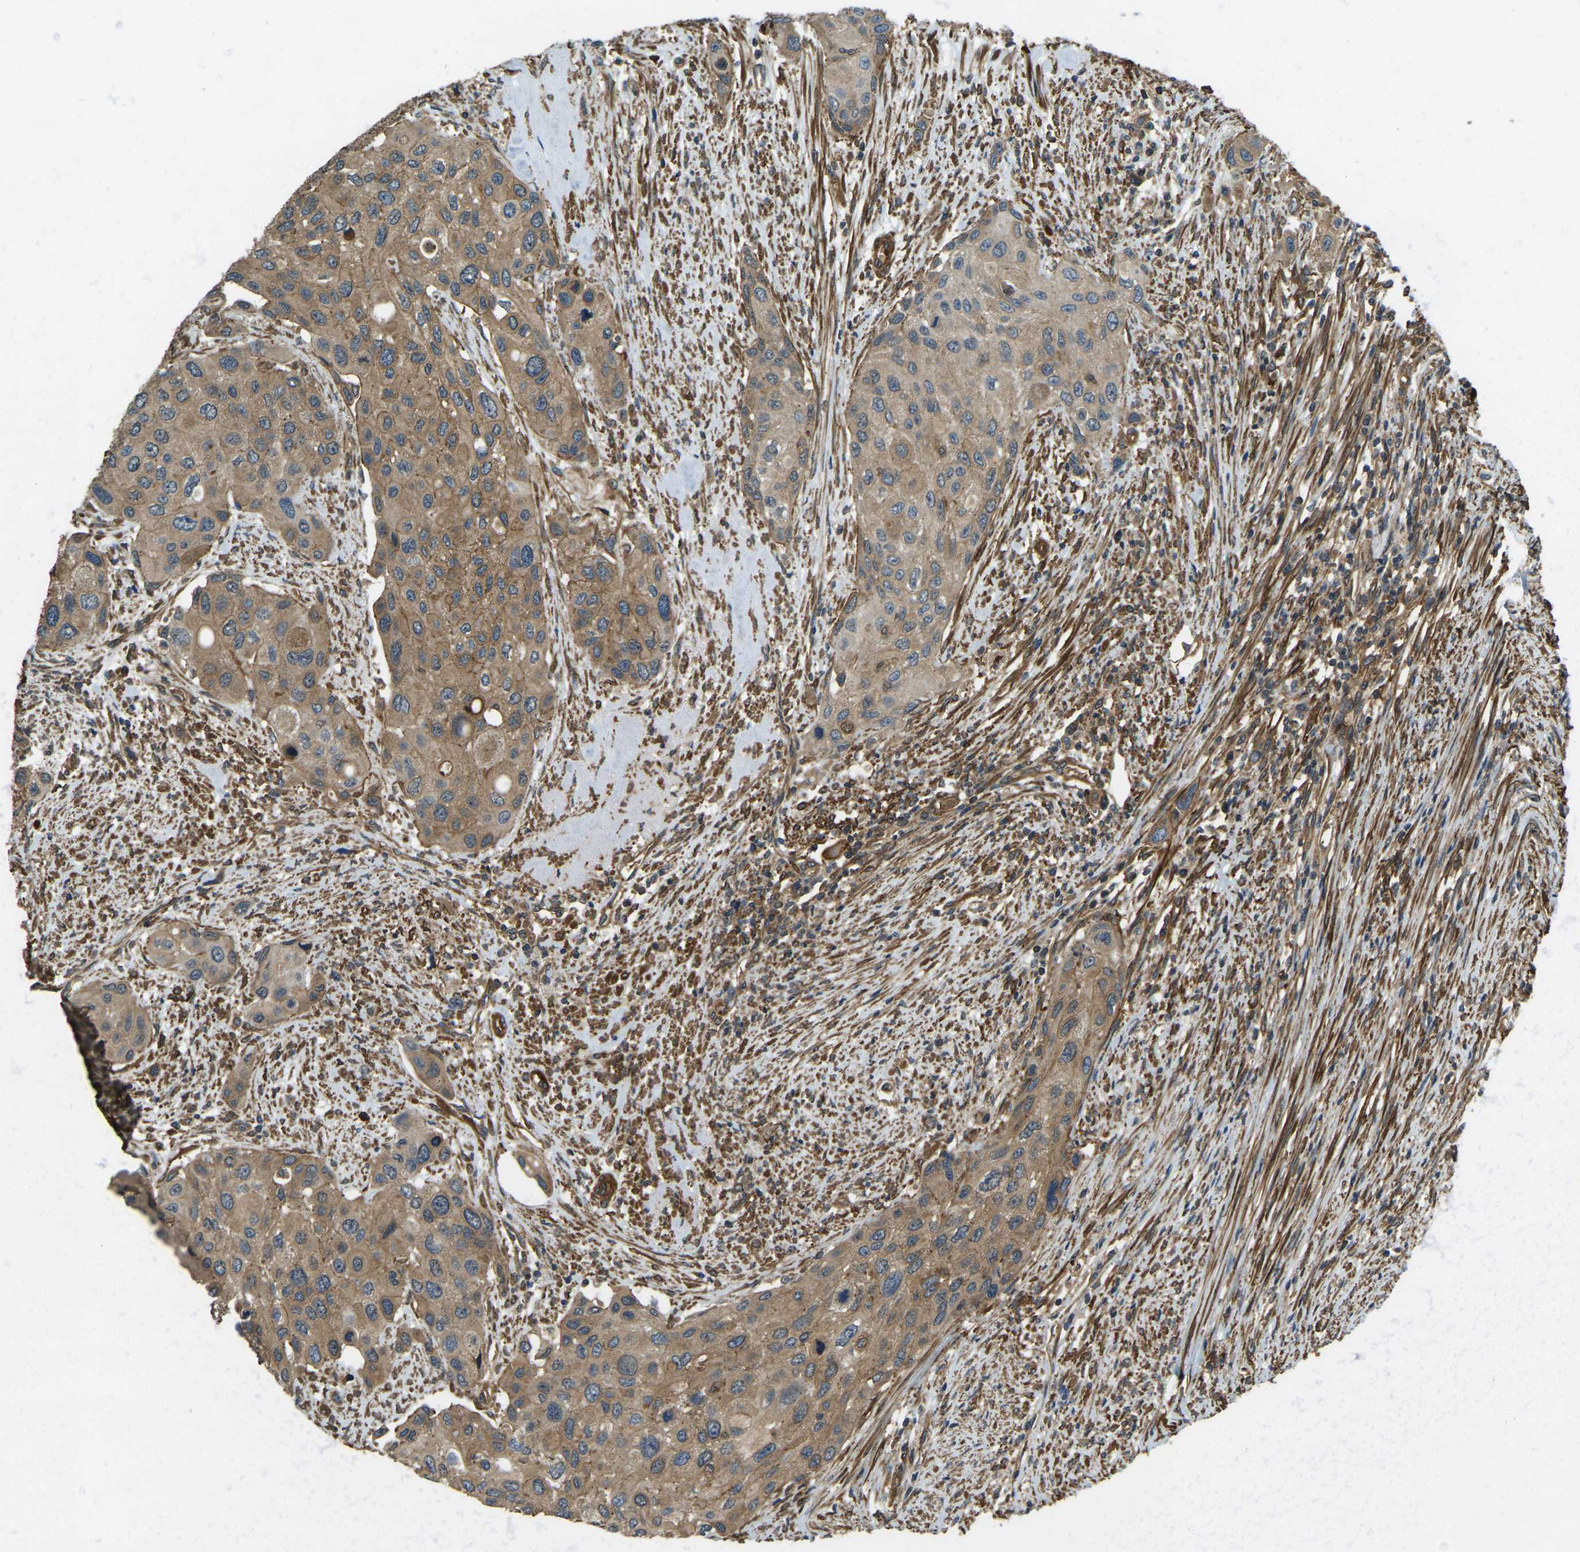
{"staining": {"intensity": "moderate", "quantity": ">75%", "location": "cytoplasmic/membranous"}, "tissue": "urothelial cancer", "cell_type": "Tumor cells", "image_type": "cancer", "snomed": [{"axis": "morphology", "description": "Urothelial carcinoma, High grade"}, {"axis": "topography", "description": "Urinary bladder"}], "caption": "This image reveals high-grade urothelial carcinoma stained with IHC to label a protein in brown. The cytoplasmic/membranous of tumor cells show moderate positivity for the protein. Nuclei are counter-stained blue.", "gene": "ERGIC1", "patient": {"sex": "female", "age": 56}}